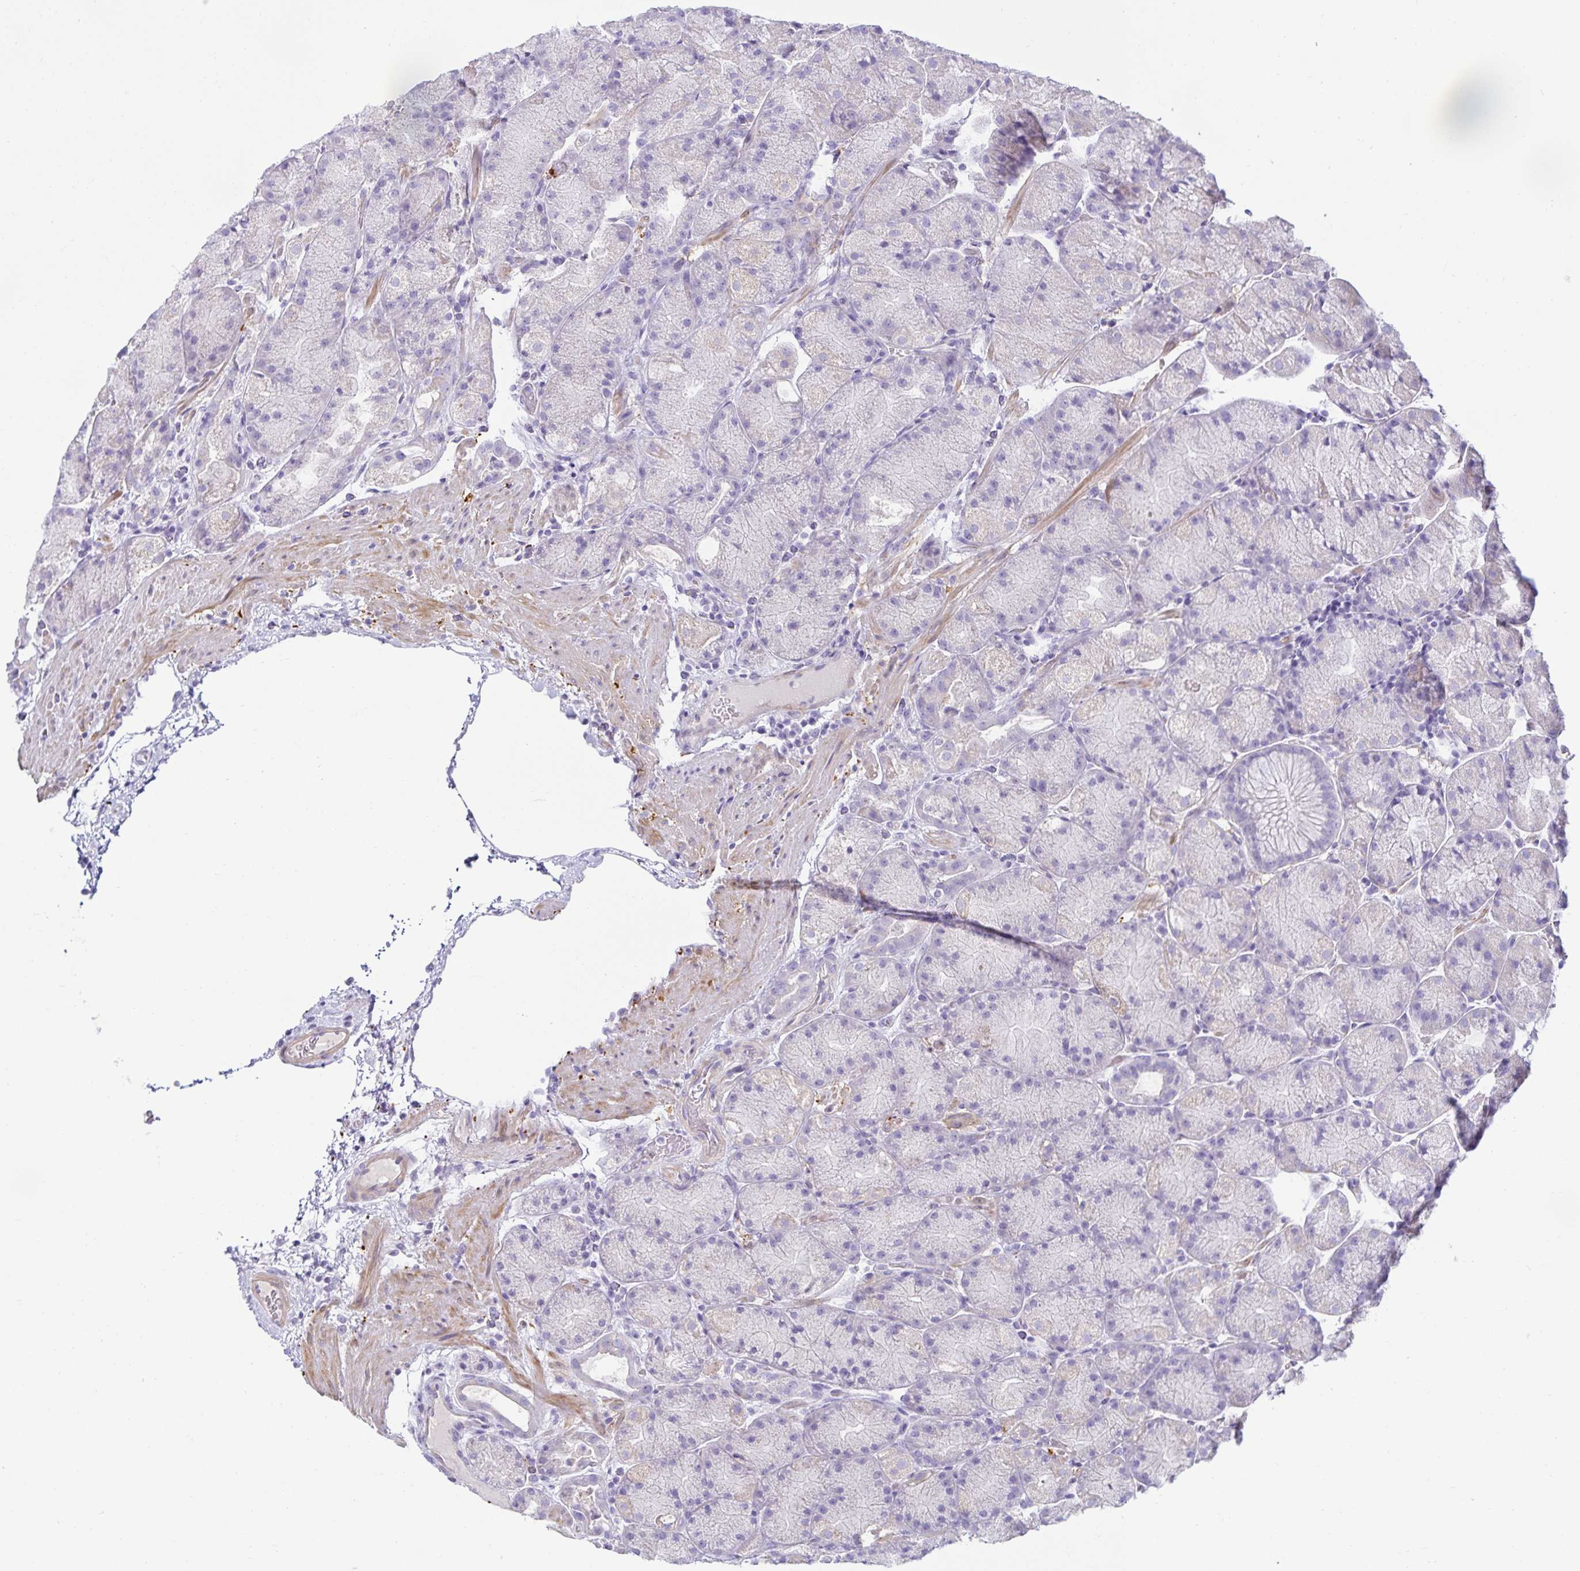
{"staining": {"intensity": "negative", "quantity": "none", "location": "none"}, "tissue": "stomach", "cell_type": "Glandular cells", "image_type": "normal", "snomed": [{"axis": "morphology", "description": "Normal tissue, NOS"}, {"axis": "topography", "description": "Stomach, upper"}, {"axis": "topography", "description": "Stomach"}], "caption": "Protein analysis of unremarkable stomach displays no significant expression in glandular cells. The staining is performed using DAB (3,3'-diaminobenzidine) brown chromogen with nuclei counter-stained in using hematoxylin.", "gene": "SPAG4", "patient": {"sex": "male", "age": 48}}